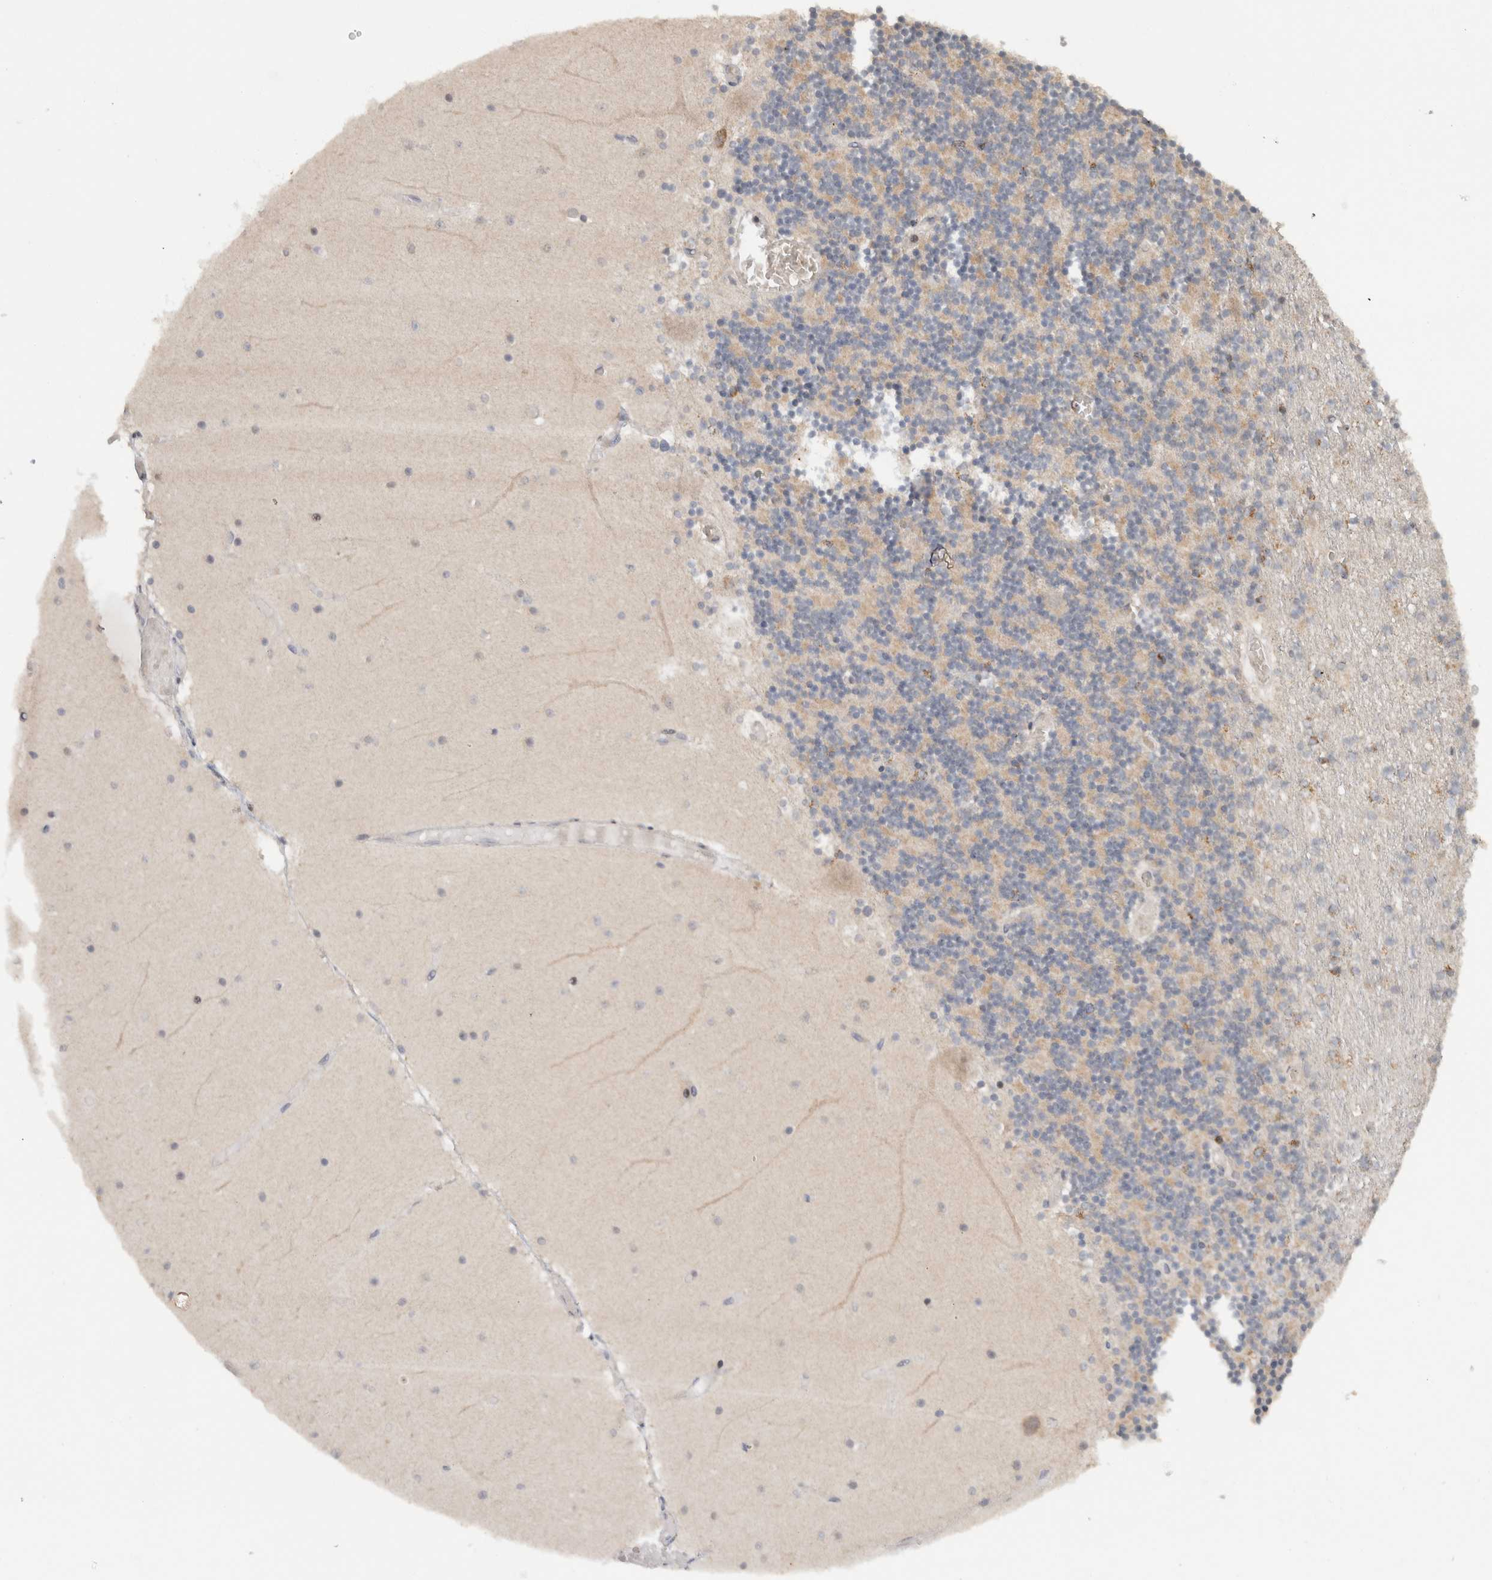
{"staining": {"intensity": "weak", "quantity": "25%-75%", "location": "cytoplasmic/membranous"}, "tissue": "cerebellum", "cell_type": "Cells in granular layer", "image_type": "normal", "snomed": [{"axis": "morphology", "description": "Normal tissue, NOS"}, {"axis": "topography", "description": "Cerebellum"}], "caption": "Immunohistochemistry (IHC) (DAB (3,3'-diaminobenzidine)) staining of unremarkable human cerebellum shows weak cytoplasmic/membranous protein staining in approximately 25%-75% of cells in granular layer.", "gene": "CMC2", "patient": {"sex": "female", "age": 28}}